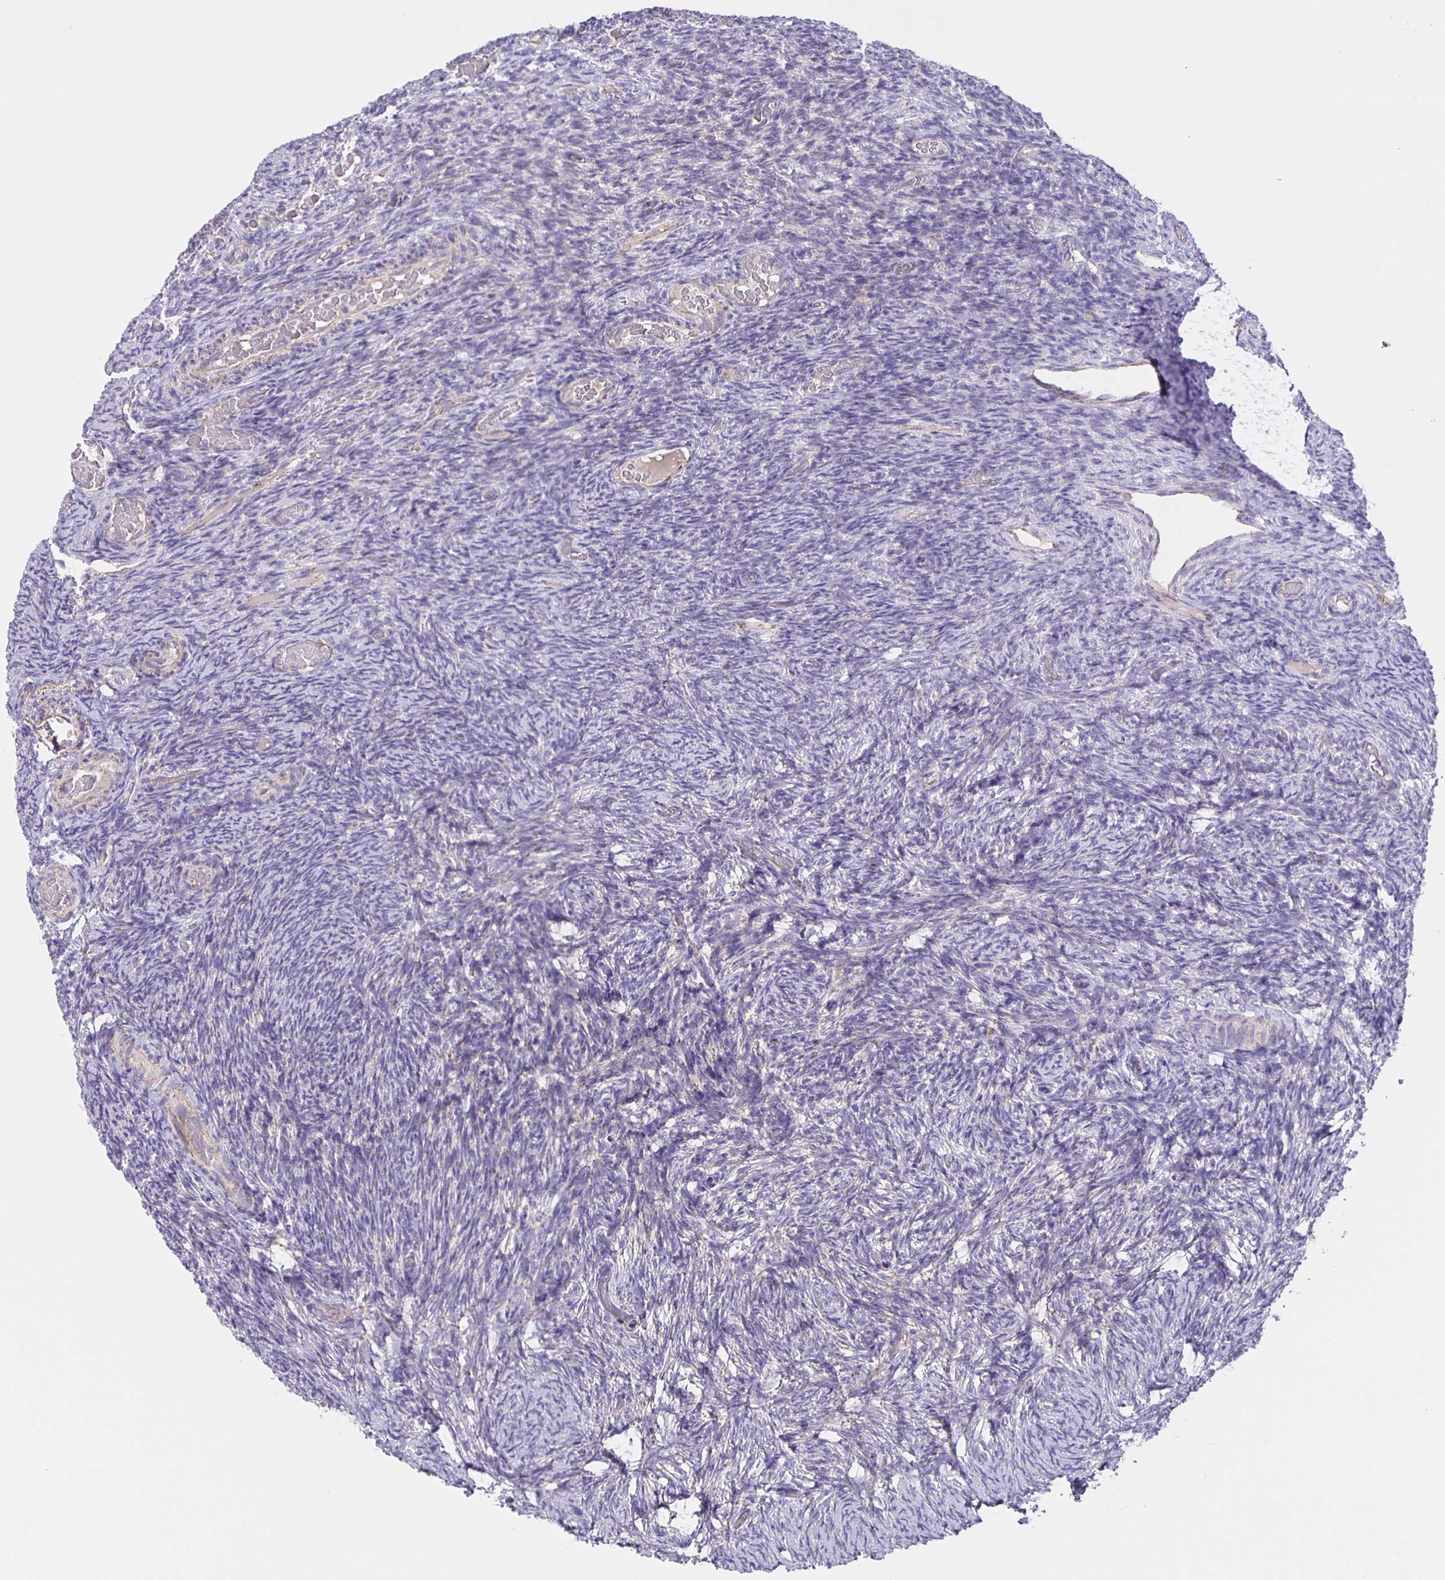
{"staining": {"intensity": "weak", "quantity": ">75%", "location": "cytoplasmic/membranous"}, "tissue": "ovary", "cell_type": "Follicle cells", "image_type": "normal", "snomed": [{"axis": "morphology", "description": "Normal tissue, NOS"}, {"axis": "topography", "description": "Ovary"}], "caption": "Unremarkable ovary shows weak cytoplasmic/membranous staining in about >75% of follicle cells, visualized by immunohistochemistry.", "gene": "JMJD4", "patient": {"sex": "female", "age": 34}}